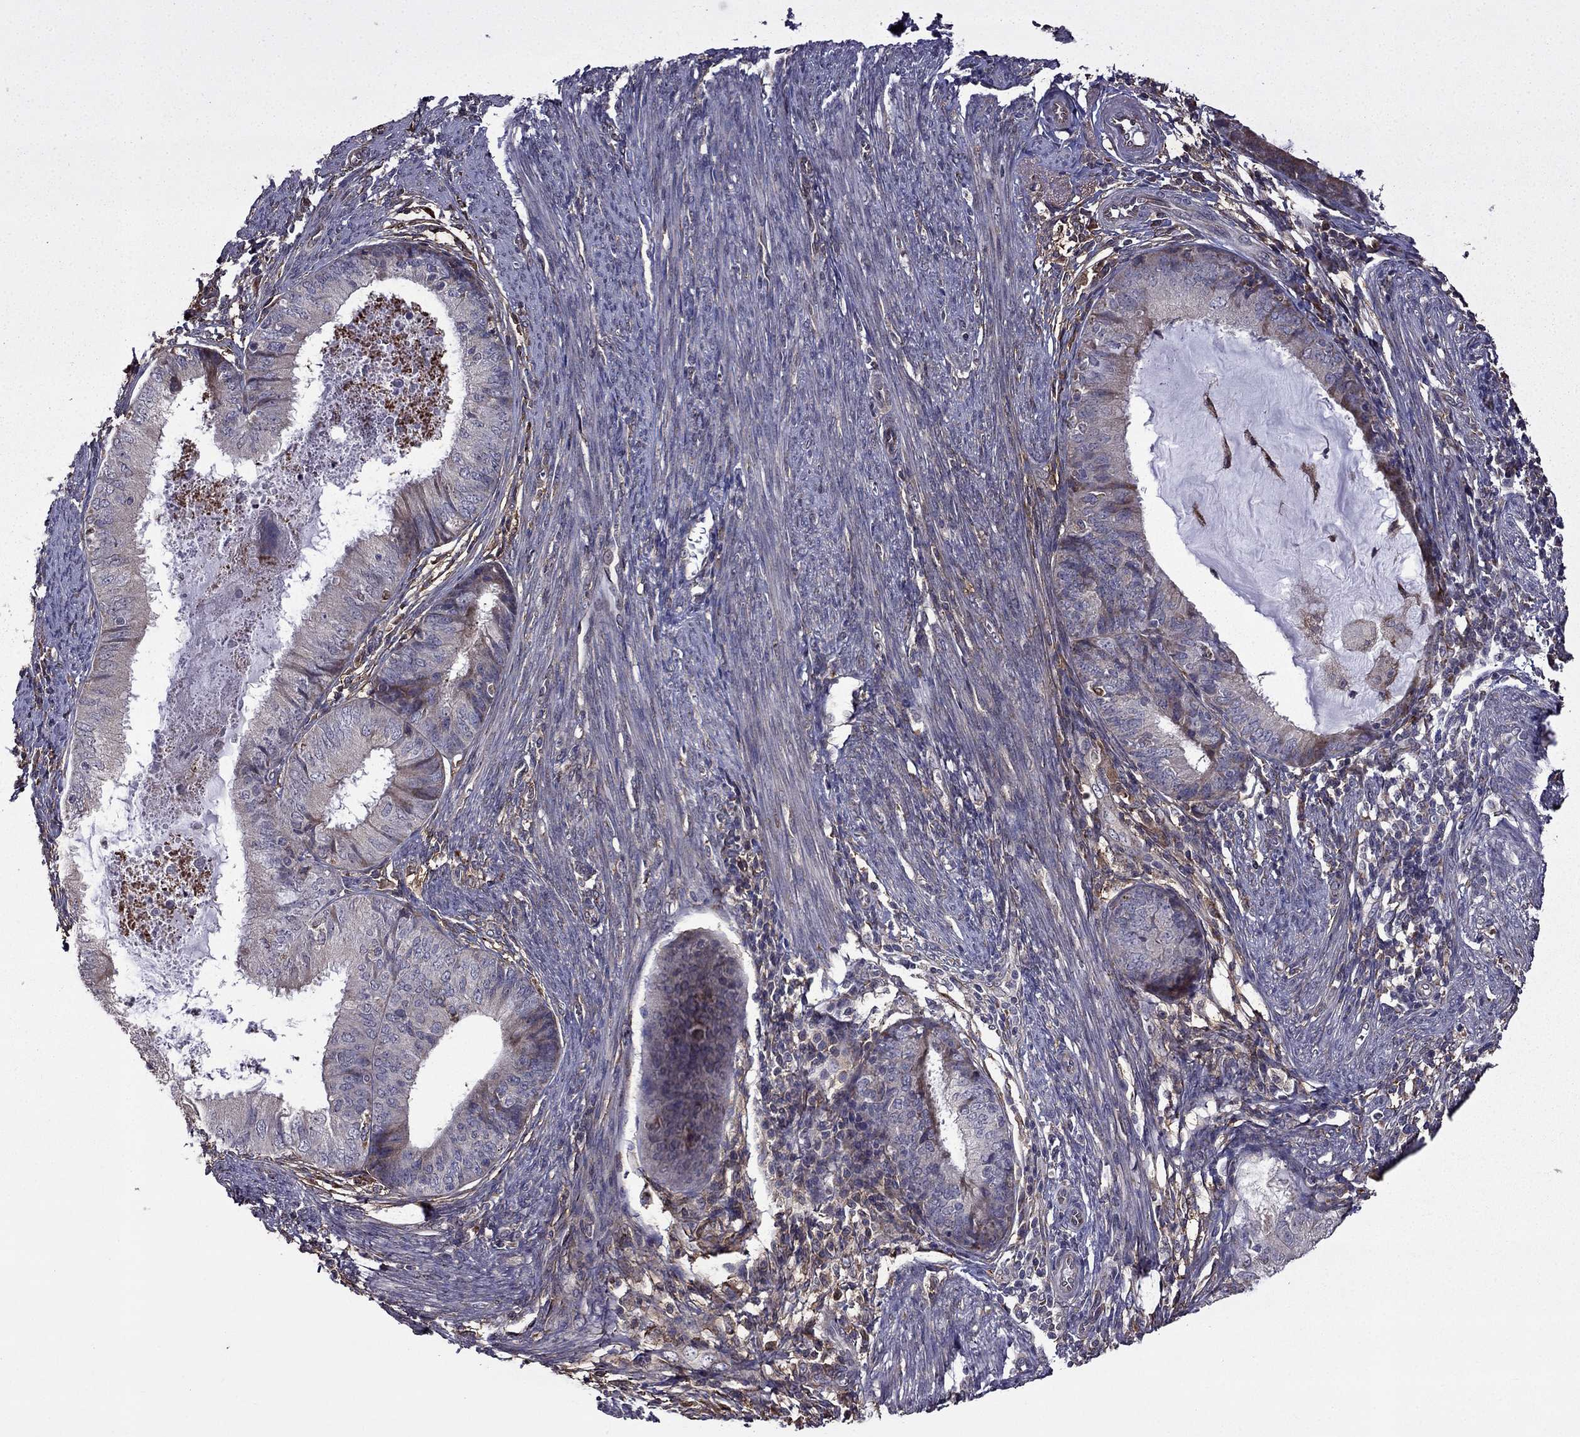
{"staining": {"intensity": "weak", "quantity": "<25%", "location": "cytoplasmic/membranous"}, "tissue": "endometrial cancer", "cell_type": "Tumor cells", "image_type": "cancer", "snomed": [{"axis": "morphology", "description": "Adenocarcinoma, NOS"}, {"axis": "topography", "description": "Endometrium"}], "caption": "This image is of endometrial cancer stained with immunohistochemistry to label a protein in brown with the nuclei are counter-stained blue. There is no staining in tumor cells. (Brightfield microscopy of DAB IHC at high magnification).", "gene": "IKBIP", "patient": {"sex": "female", "age": 57}}